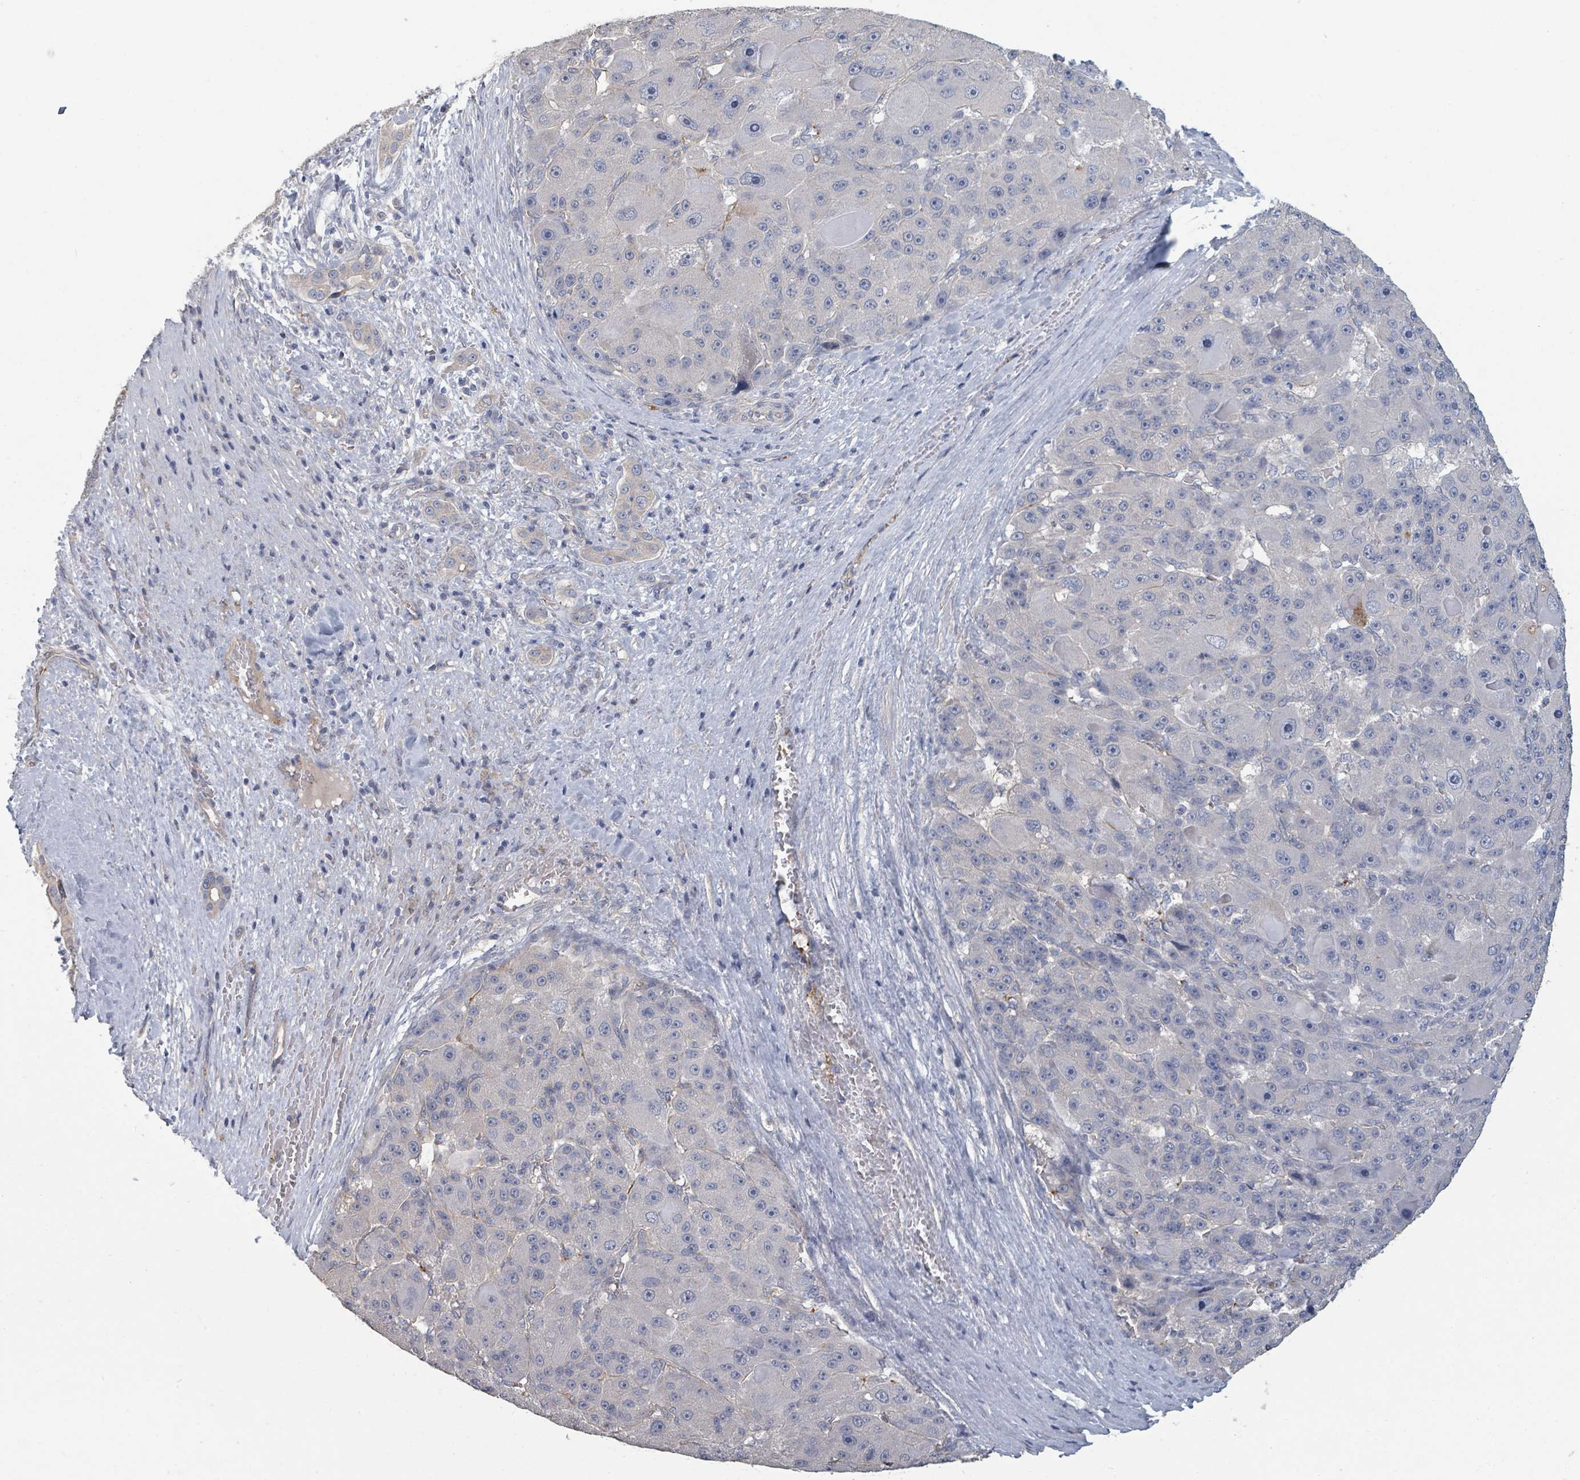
{"staining": {"intensity": "negative", "quantity": "none", "location": "none"}, "tissue": "liver cancer", "cell_type": "Tumor cells", "image_type": "cancer", "snomed": [{"axis": "morphology", "description": "Carcinoma, Hepatocellular, NOS"}, {"axis": "topography", "description": "Liver"}], "caption": "High magnification brightfield microscopy of liver cancer stained with DAB (3,3'-diaminobenzidine) (brown) and counterstained with hematoxylin (blue): tumor cells show no significant expression. (Brightfield microscopy of DAB (3,3'-diaminobenzidine) immunohistochemistry at high magnification).", "gene": "PLAUR", "patient": {"sex": "male", "age": 76}}